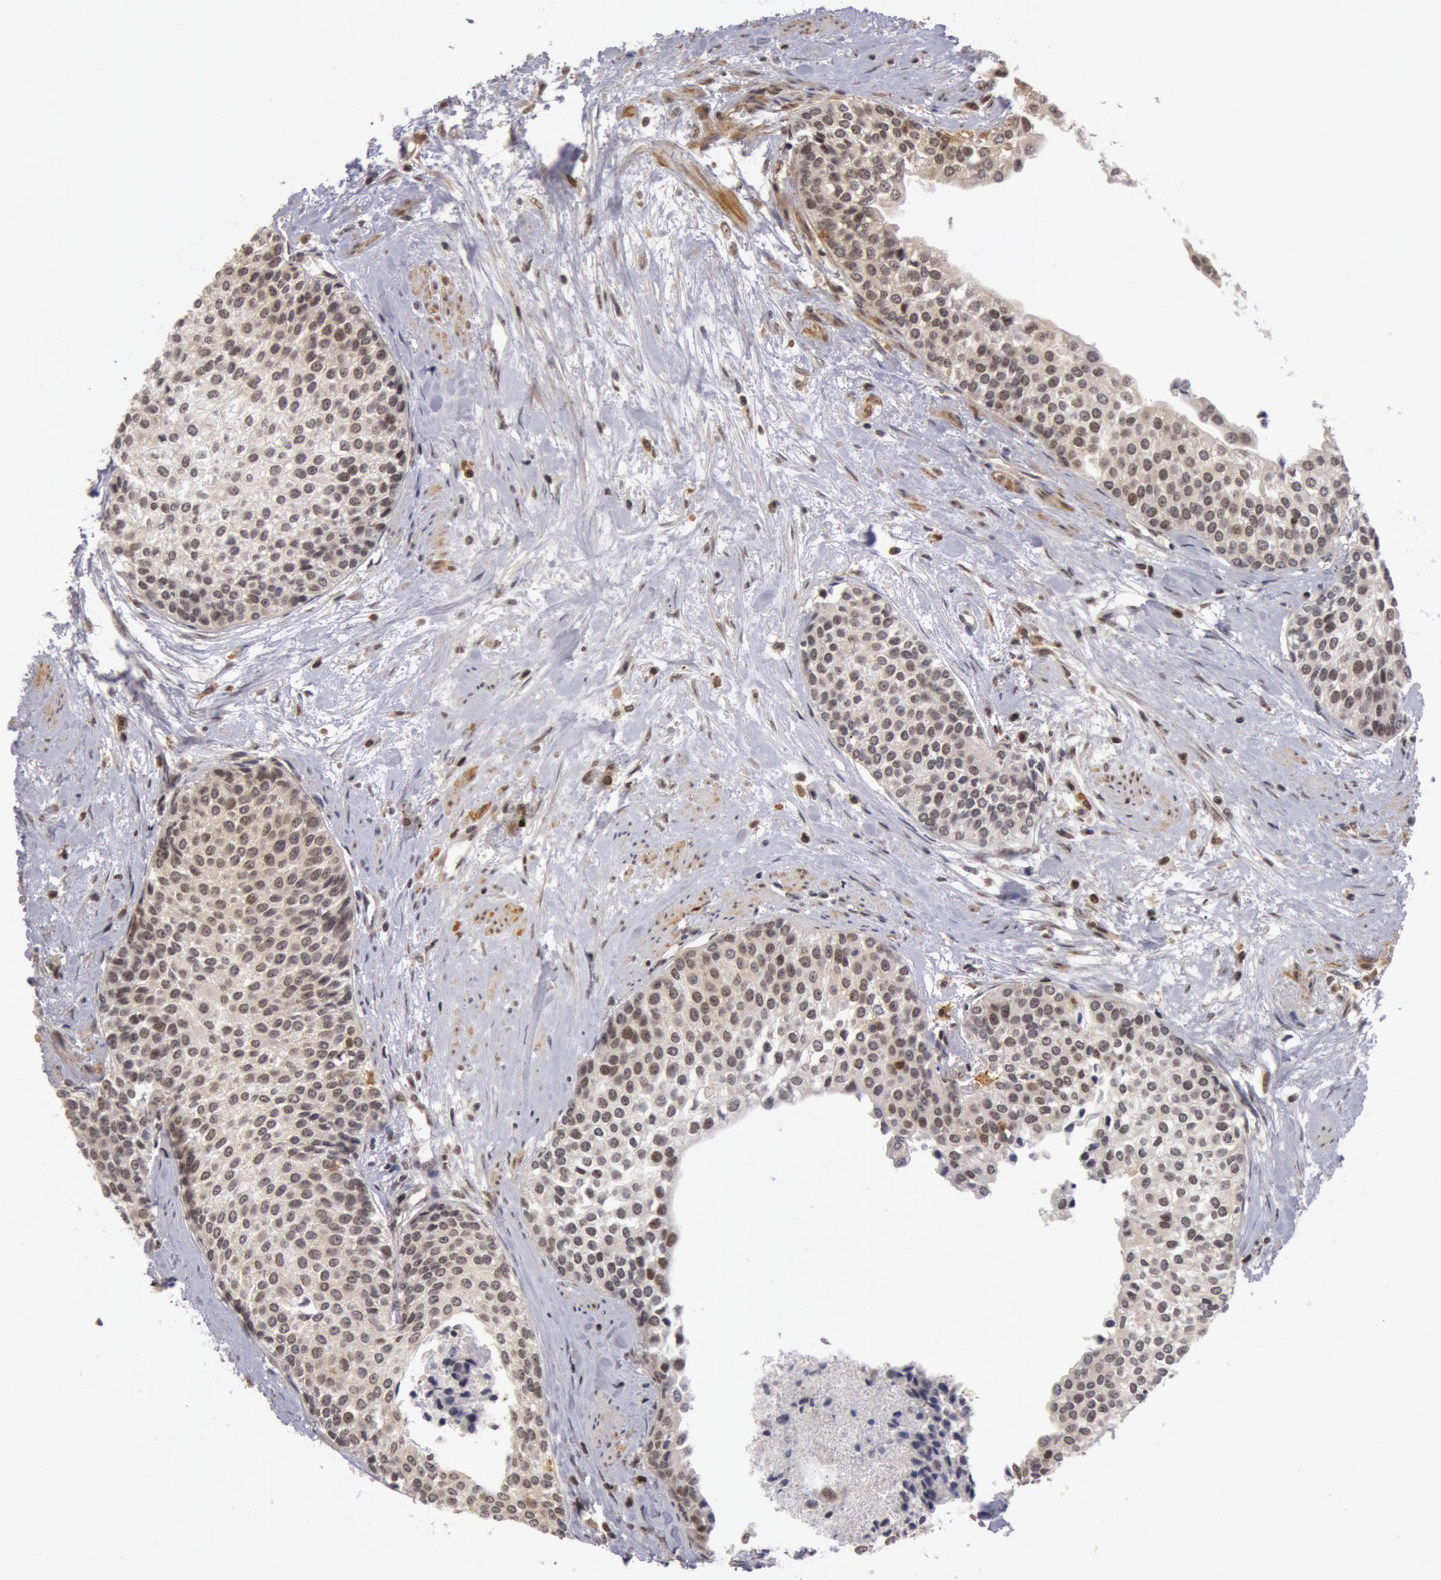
{"staining": {"intensity": "weak", "quantity": "25%-75%", "location": "nuclear"}, "tissue": "urothelial cancer", "cell_type": "Tumor cells", "image_type": "cancer", "snomed": [{"axis": "morphology", "description": "Urothelial carcinoma, Low grade"}, {"axis": "topography", "description": "Urinary bladder"}], "caption": "Low-grade urothelial carcinoma stained with a brown dye shows weak nuclear positive staining in approximately 25%-75% of tumor cells.", "gene": "ZNF350", "patient": {"sex": "female", "age": 73}}